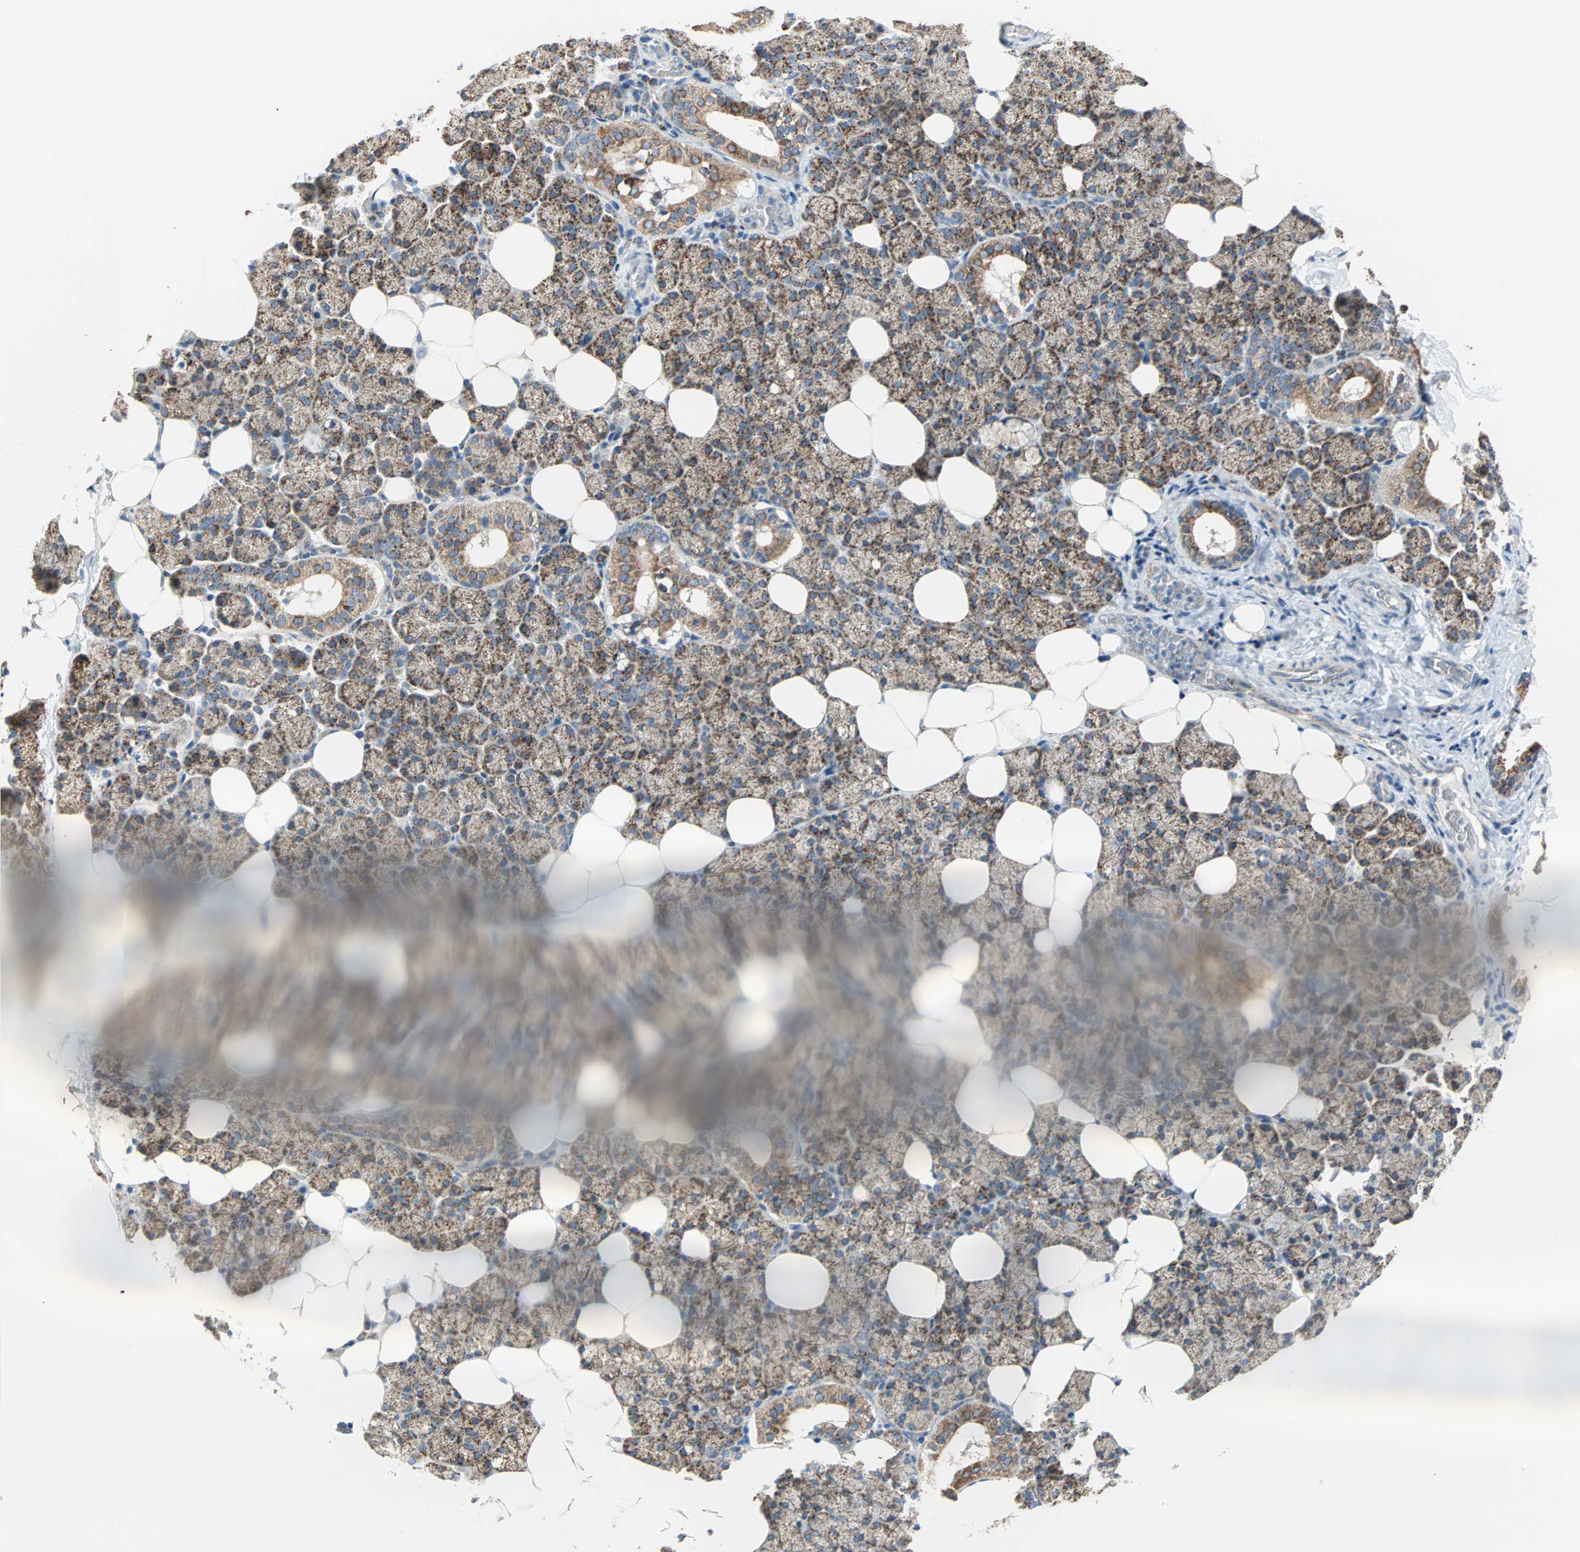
{"staining": {"intensity": "moderate", "quantity": ">75%", "location": "cytoplasmic/membranous"}, "tissue": "salivary gland", "cell_type": "Glandular cells", "image_type": "normal", "snomed": [{"axis": "morphology", "description": "Normal tissue, NOS"}, {"axis": "topography", "description": "Lymph node"}, {"axis": "topography", "description": "Salivary gland"}], "caption": "Normal salivary gland exhibits moderate cytoplasmic/membranous expression in about >75% of glandular cells.", "gene": "TST", "patient": {"sex": "male", "age": 8}}